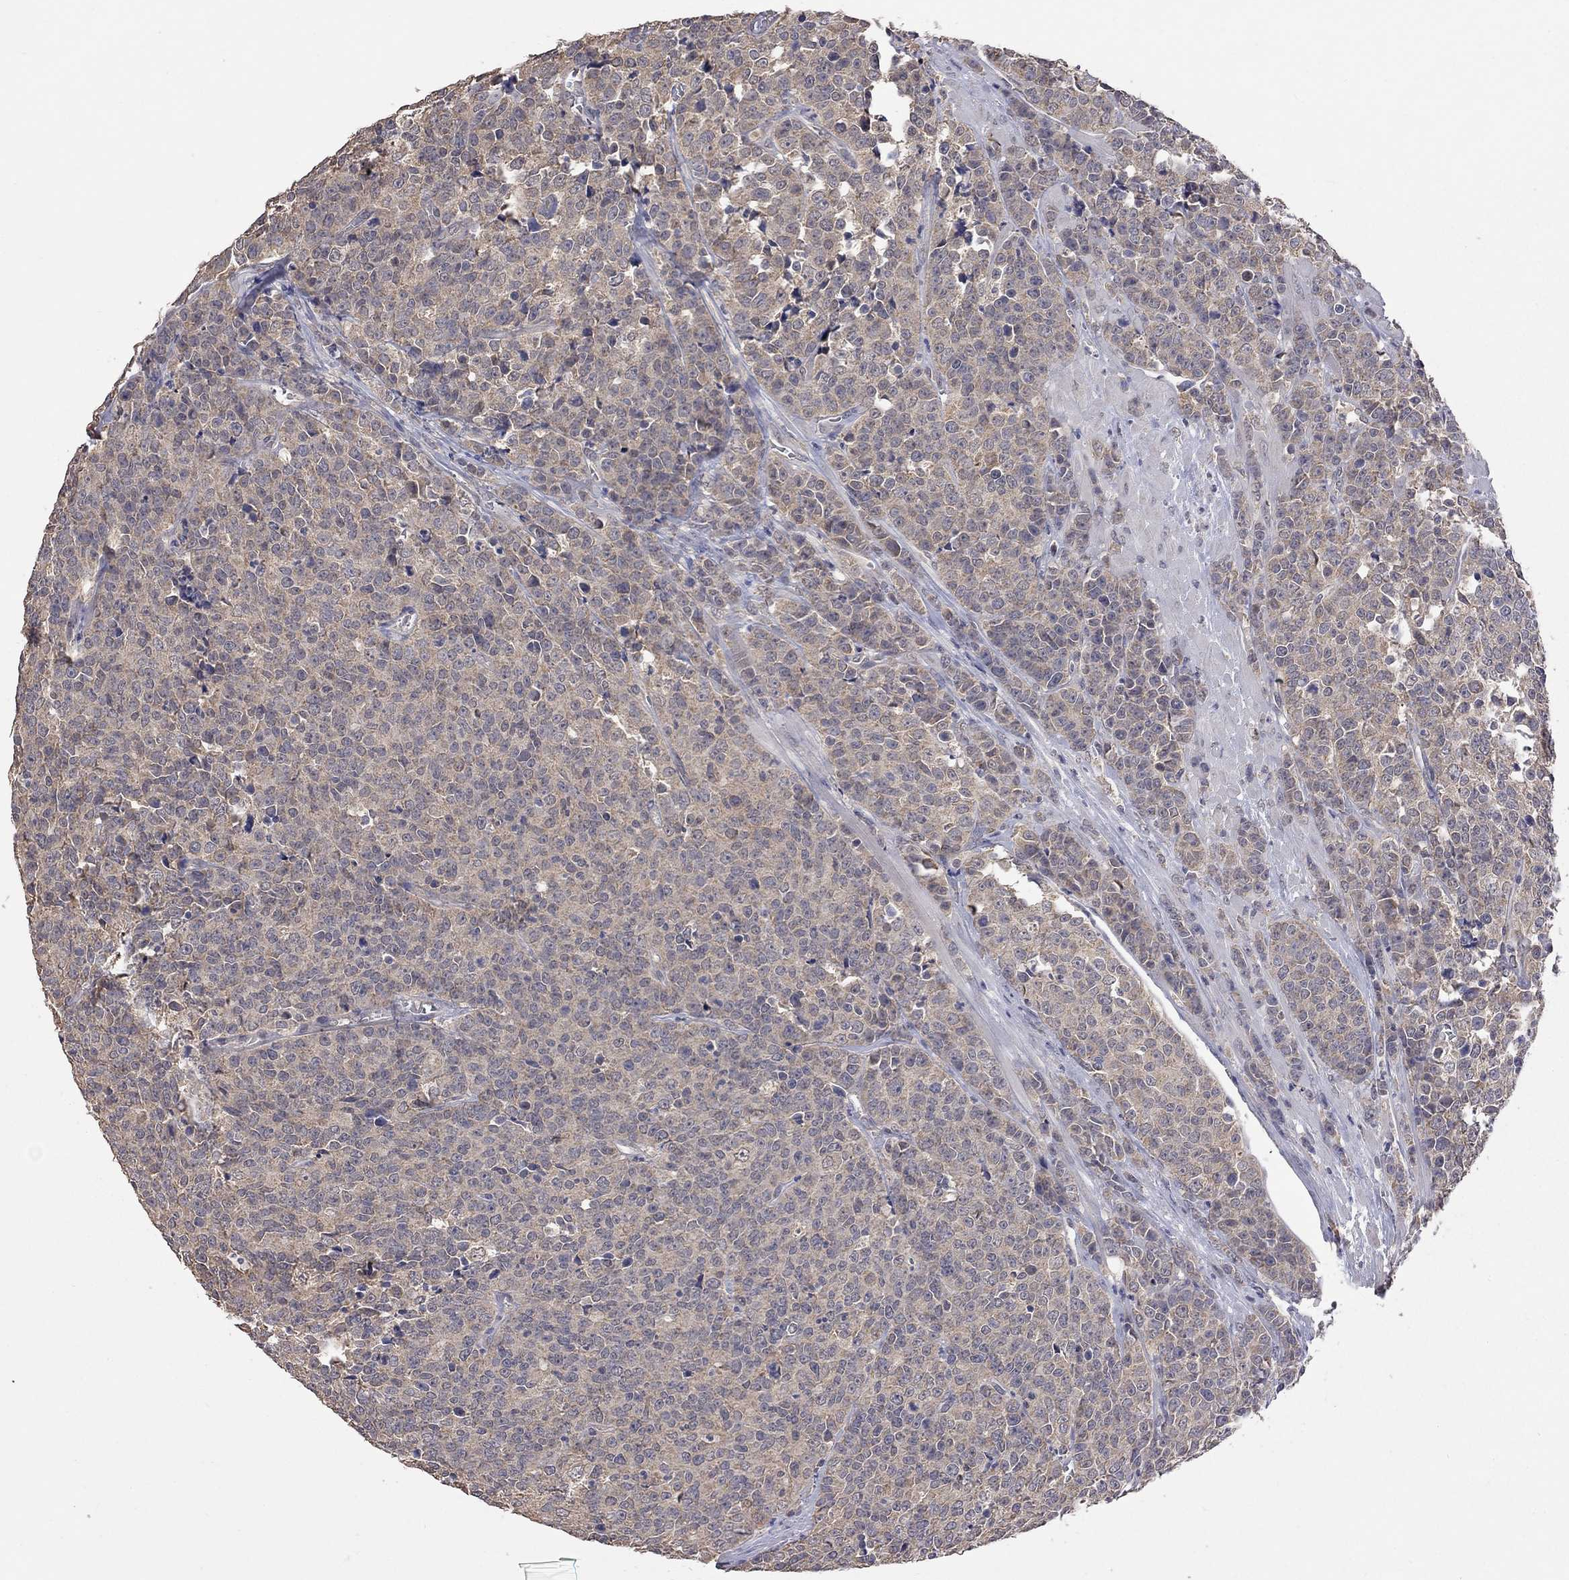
{"staining": {"intensity": "weak", "quantity": ">75%", "location": "cytoplasmic/membranous"}, "tissue": "prostate cancer", "cell_type": "Tumor cells", "image_type": "cancer", "snomed": [{"axis": "morphology", "description": "Adenocarcinoma, NOS"}, {"axis": "topography", "description": "Prostate"}], "caption": "IHC of human prostate cancer shows low levels of weak cytoplasmic/membranous staining in approximately >75% of tumor cells.", "gene": "HTR6", "patient": {"sex": "male", "age": 67}}